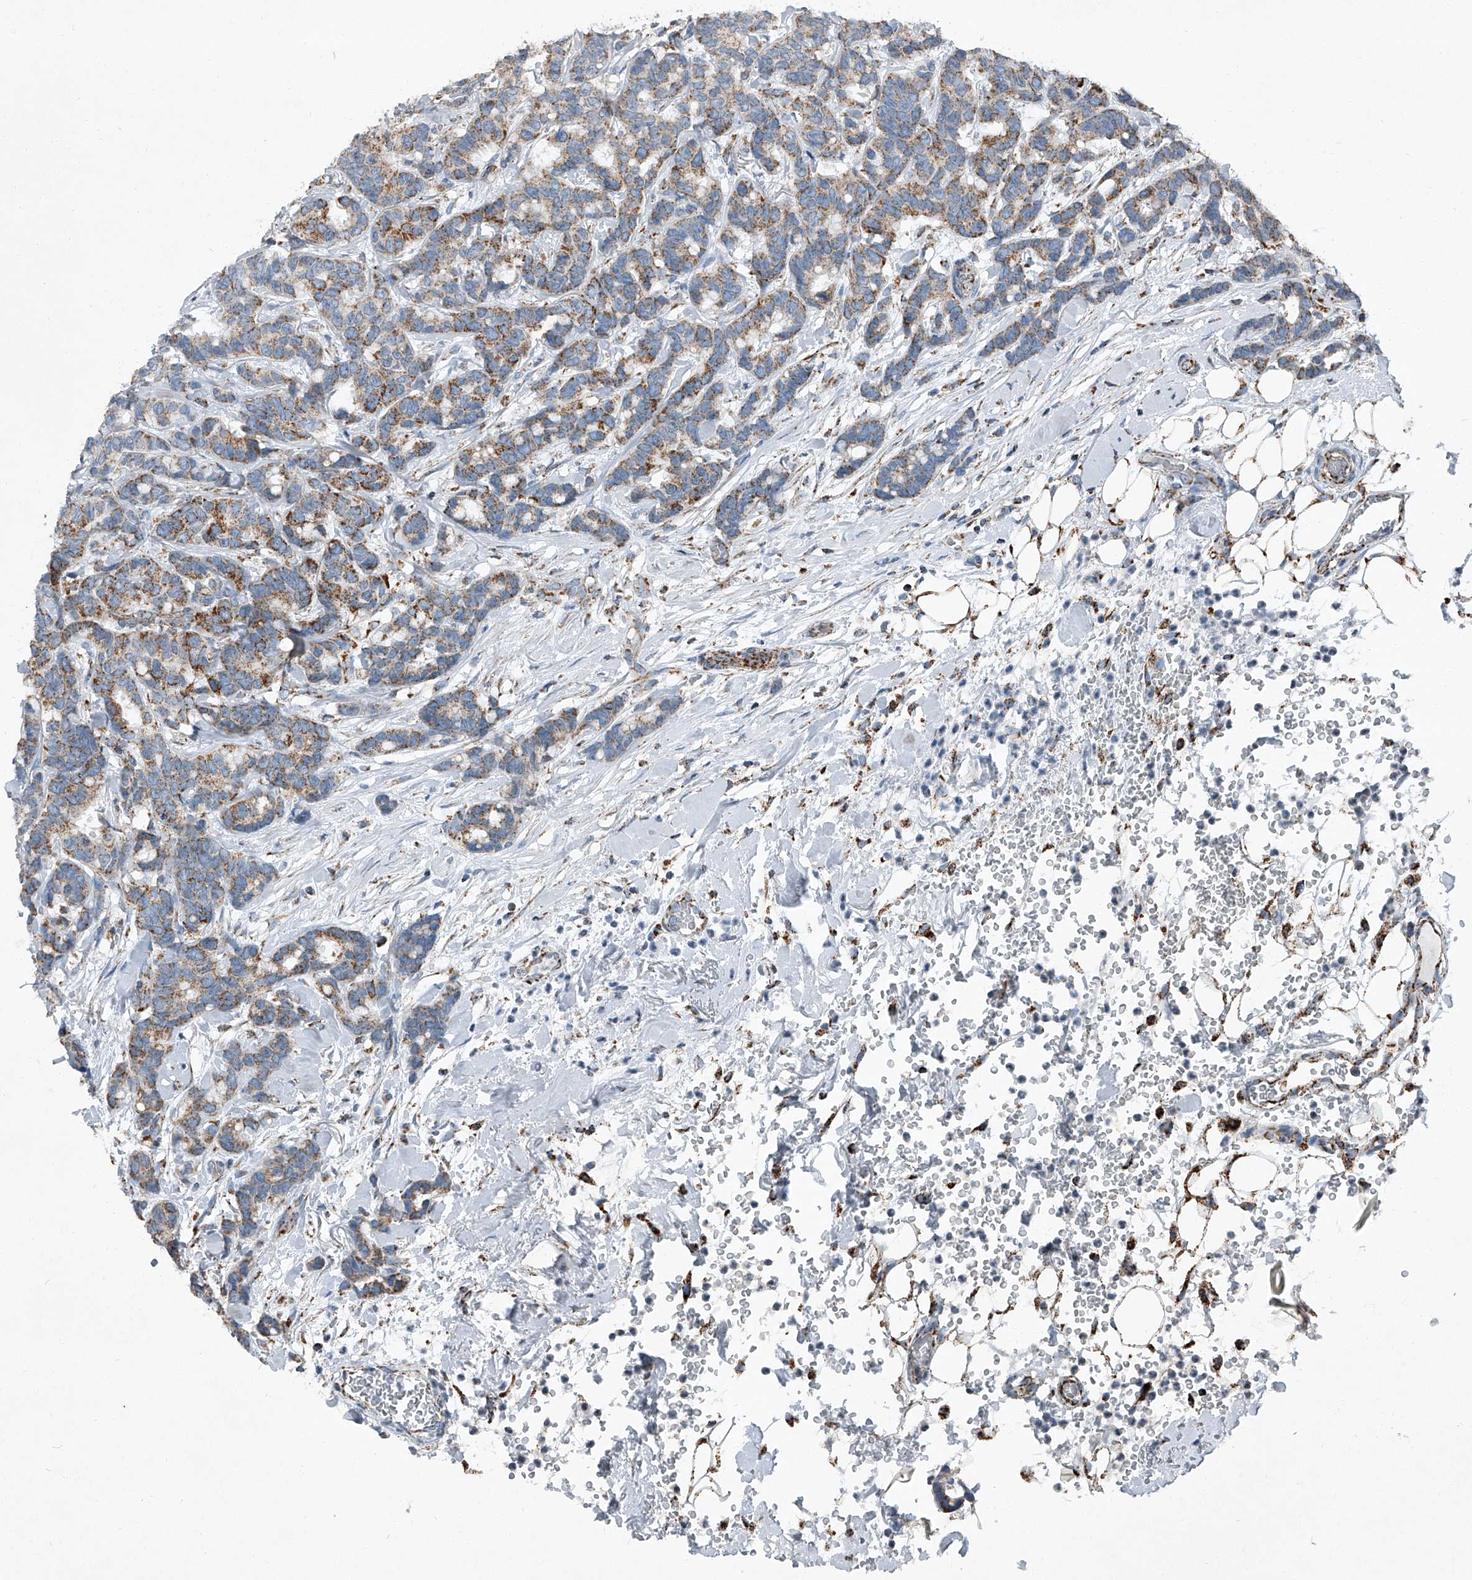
{"staining": {"intensity": "moderate", "quantity": ">75%", "location": "cytoplasmic/membranous"}, "tissue": "breast cancer", "cell_type": "Tumor cells", "image_type": "cancer", "snomed": [{"axis": "morphology", "description": "Duct carcinoma"}, {"axis": "topography", "description": "Breast"}], "caption": "Immunohistochemistry (IHC) (DAB) staining of breast infiltrating ductal carcinoma exhibits moderate cytoplasmic/membranous protein expression in approximately >75% of tumor cells.", "gene": "CHRNA7", "patient": {"sex": "female", "age": 87}}